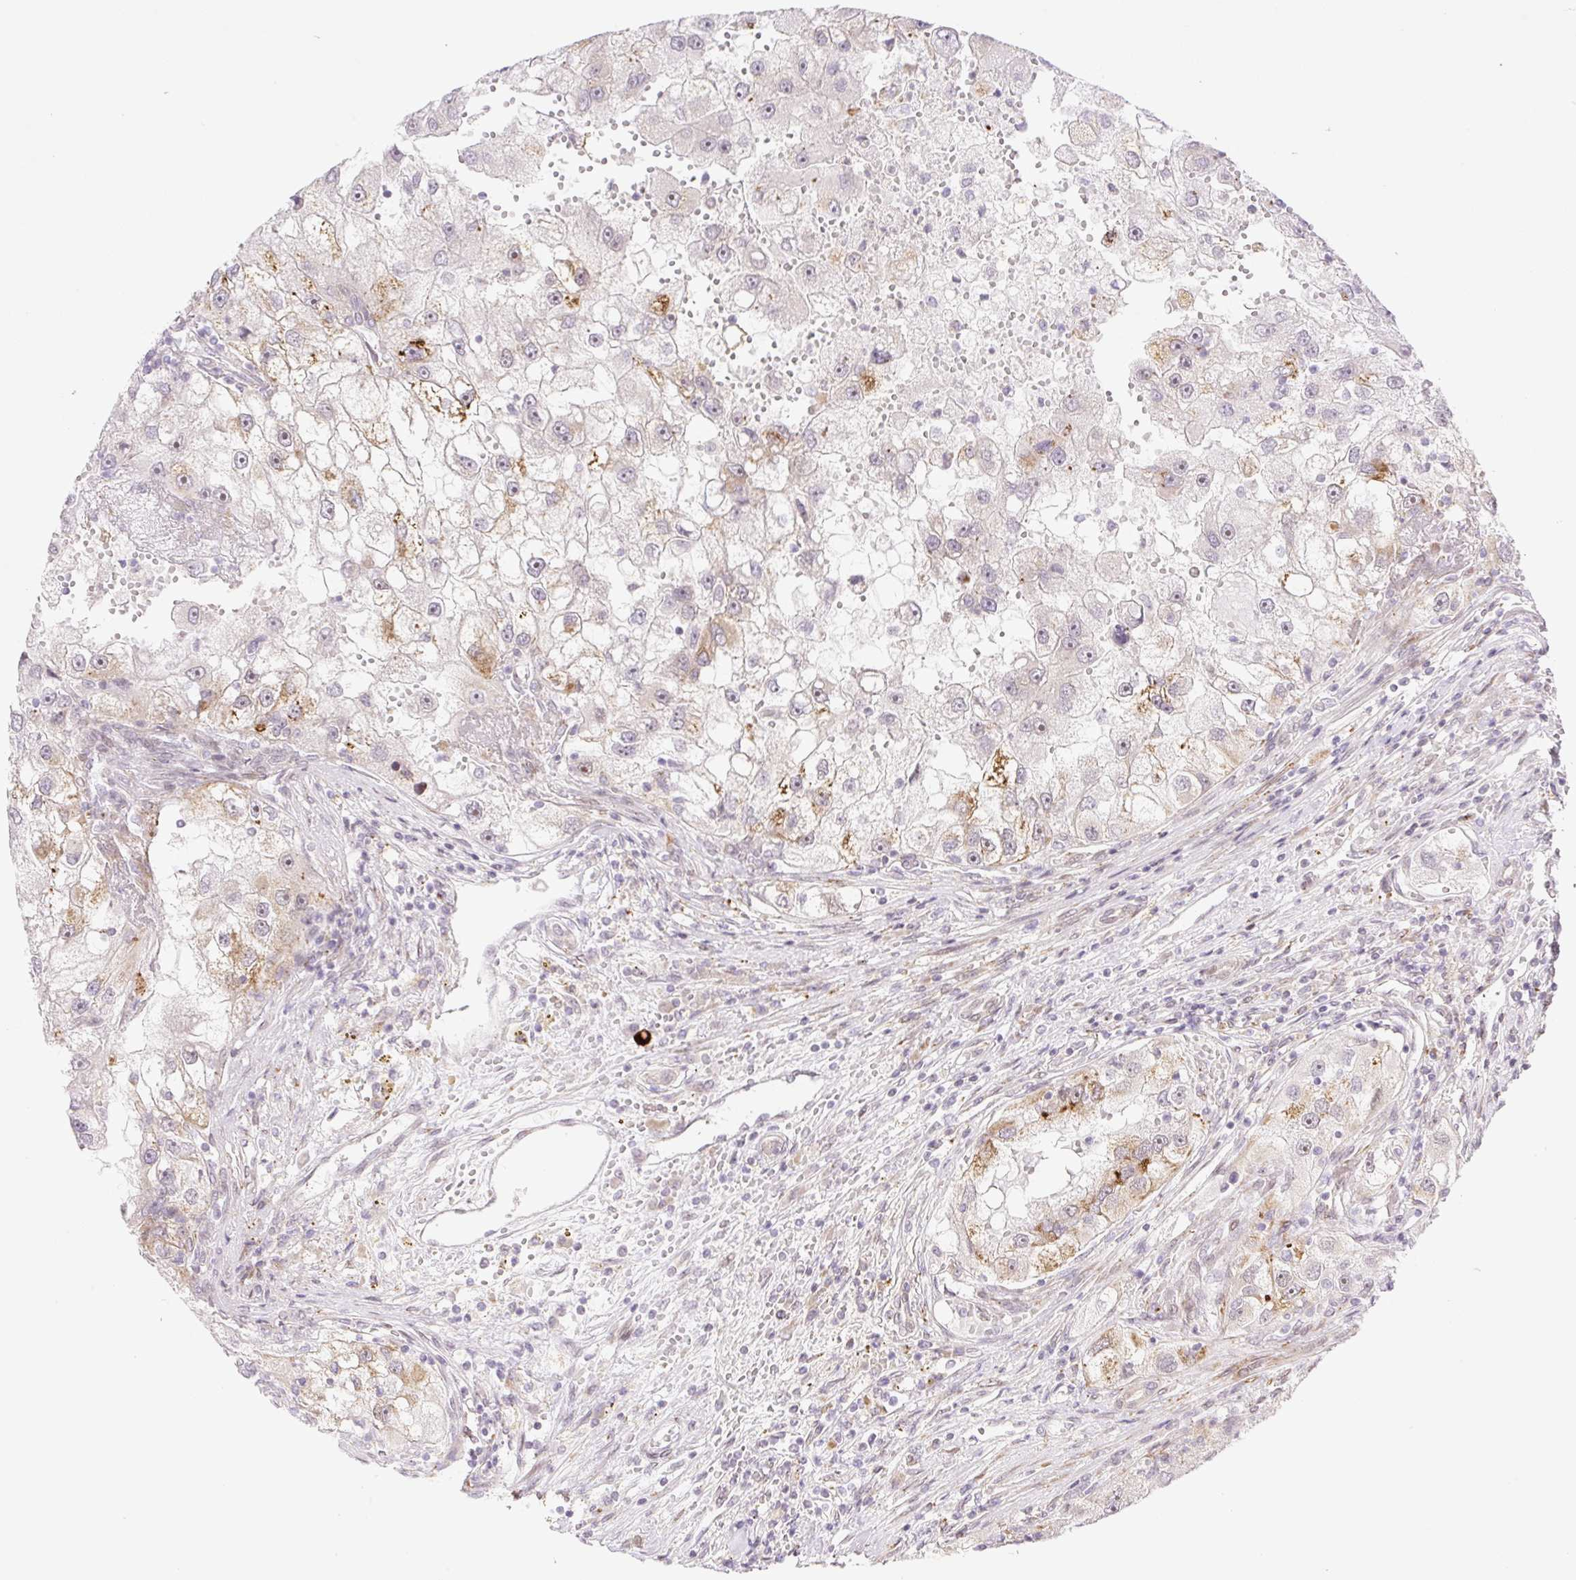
{"staining": {"intensity": "moderate", "quantity": "<25%", "location": "cytoplasmic/membranous"}, "tissue": "renal cancer", "cell_type": "Tumor cells", "image_type": "cancer", "snomed": [{"axis": "morphology", "description": "Adenocarcinoma, NOS"}, {"axis": "topography", "description": "Kidney"}], "caption": "DAB (3,3'-diaminobenzidine) immunohistochemical staining of human adenocarcinoma (renal) shows moderate cytoplasmic/membranous protein expression in approximately <25% of tumor cells. The protein of interest is shown in brown color, while the nuclei are stained blue.", "gene": "ZFP41", "patient": {"sex": "male", "age": 63}}